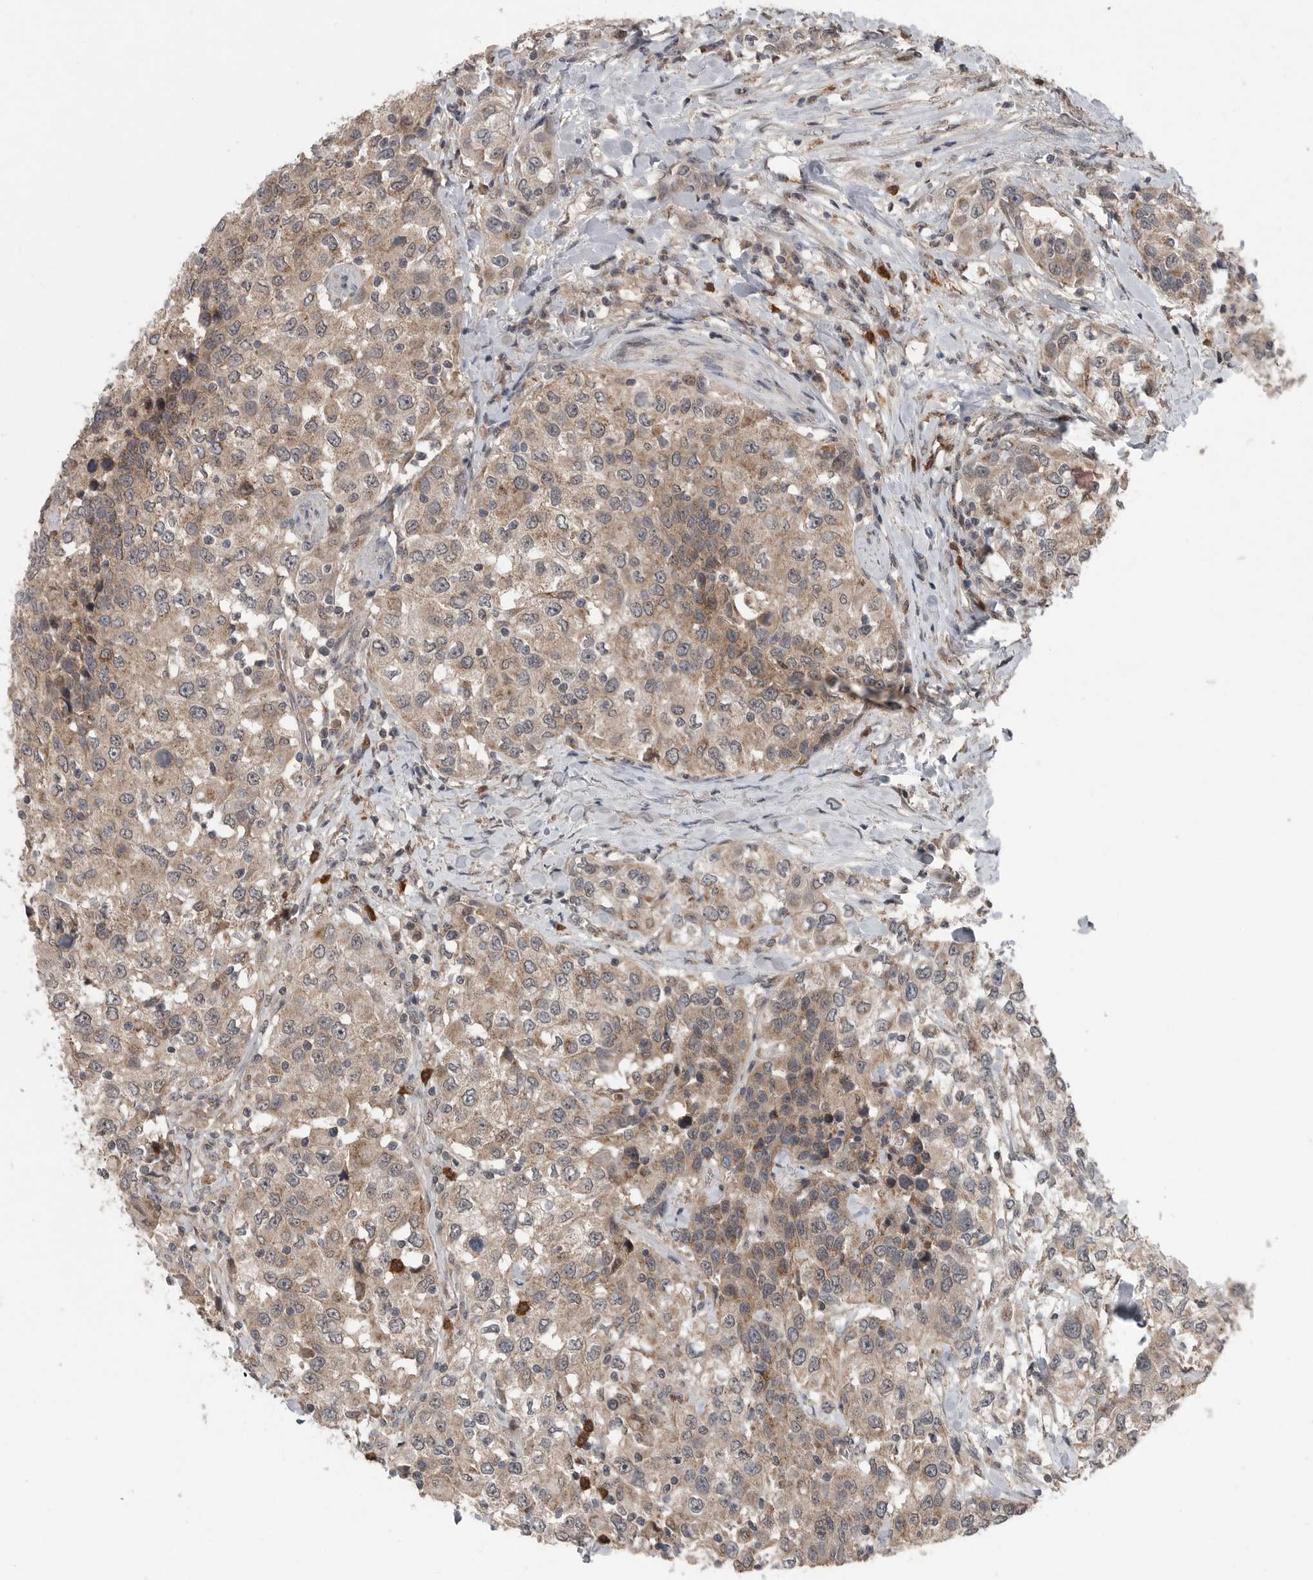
{"staining": {"intensity": "weak", "quantity": ">75%", "location": "cytoplasmic/membranous"}, "tissue": "urothelial cancer", "cell_type": "Tumor cells", "image_type": "cancer", "snomed": [{"axis": "morphology", "description": "Urothelial carcinoma, High grade"}, {"axis": "topography", "description": "Urinary bladder"}], "caption": "Urothelial cancer was stained to show a protein in brown. There is low levels of weak cytoplasmic/membranous expression in approximately >75% of tumor cells.", "gene": "SCP2", "patient": {"sex": "female", "age": 80}}